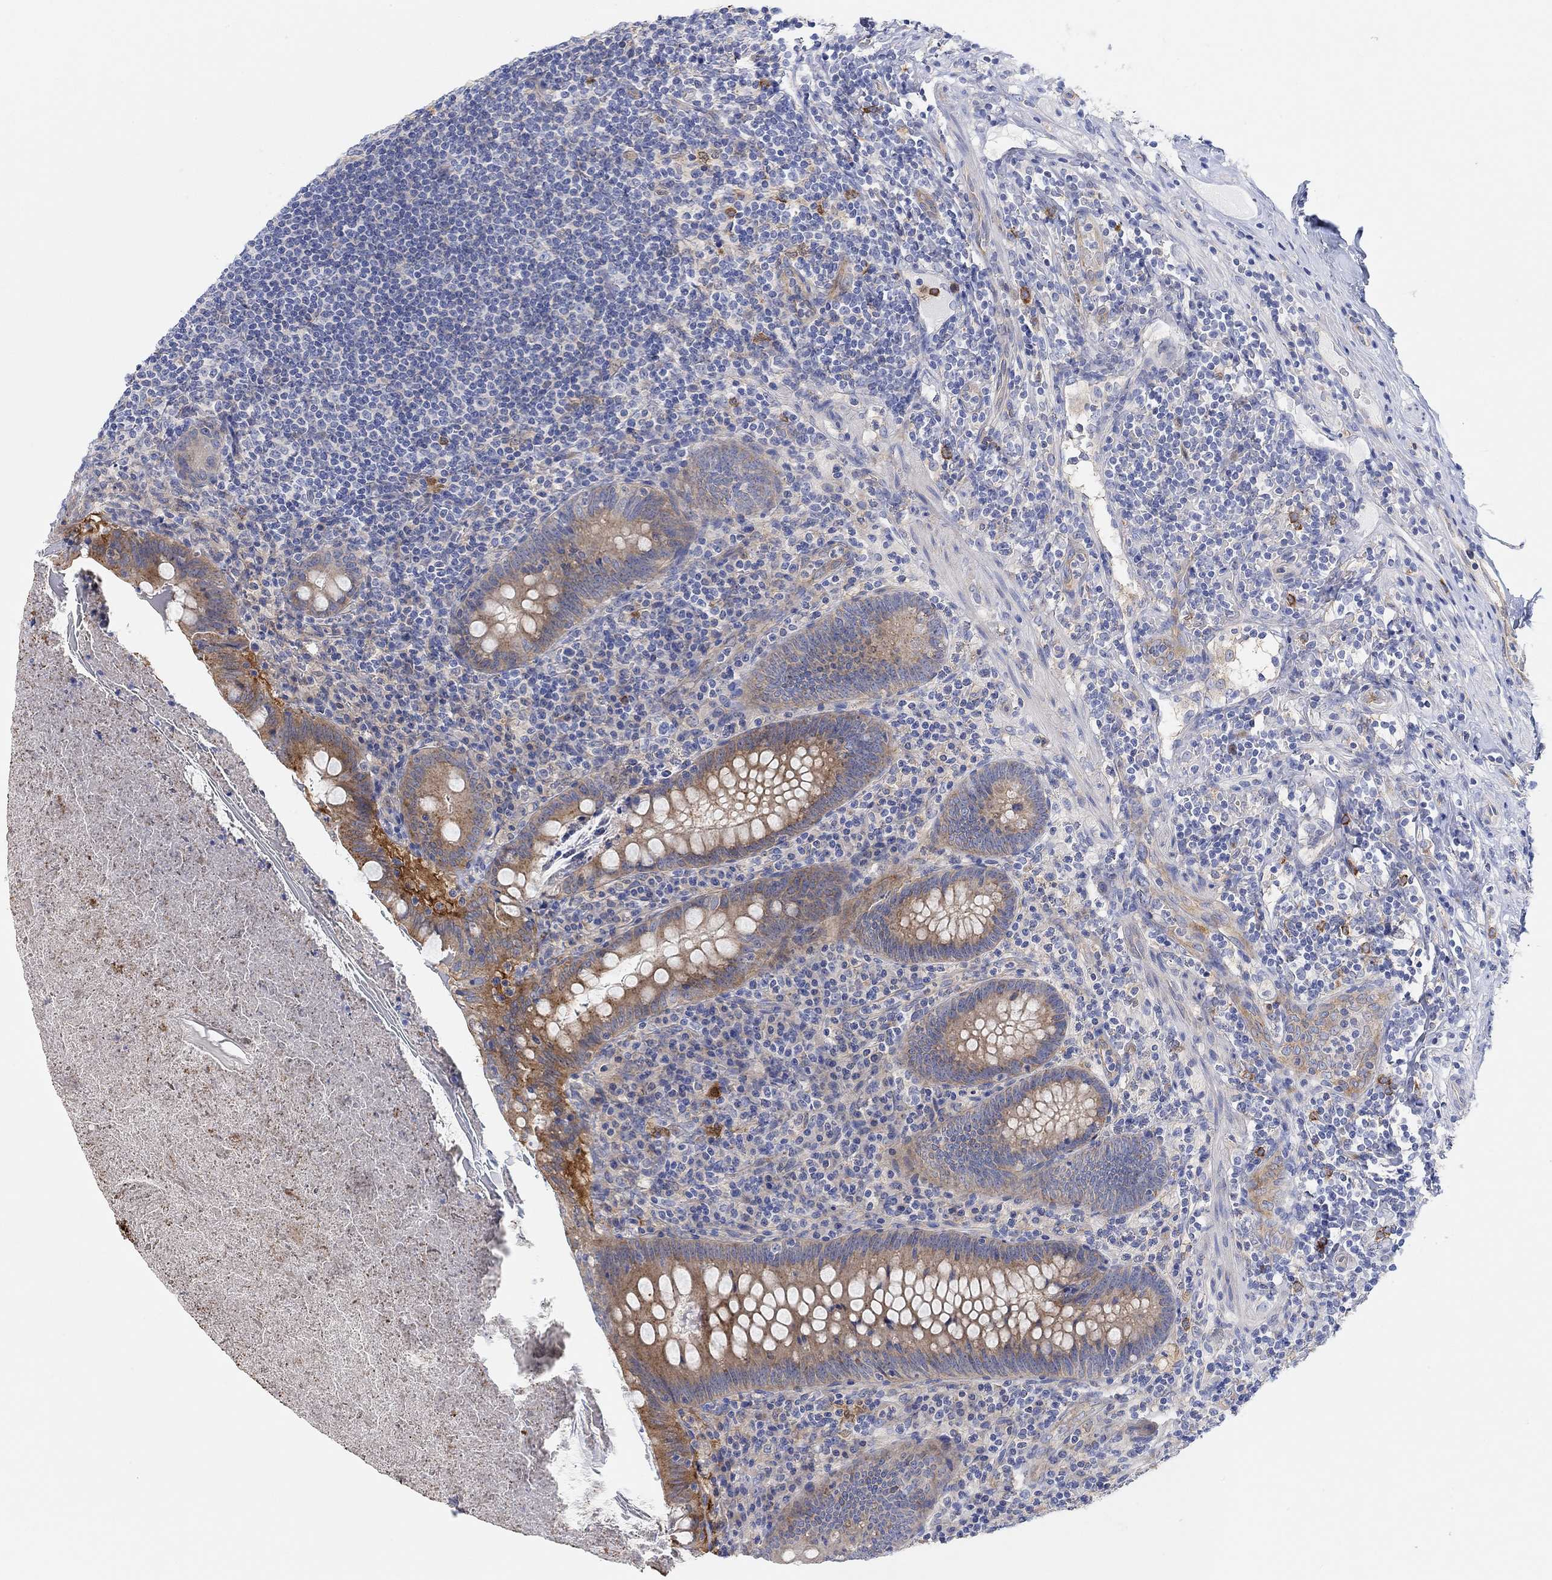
{"staining": {"intensity": "strong", "quantity": "<25%", "location": "cytoplasmic/membranous"}, "tissue": "appendix", "cell_type": "Glandular cells", "image_type": "normal", "snomed": [{"axis": "morphology", "description": "Normal tissue, NOS"}, {"axis": "topography", "description": "Appendix"}], "caption": "Appendix stained with a brown dye reveals strong cytoplasmic/membranous positive positivity in approximately <25% of glandular cells.", "gene": "RGS1", "patient": {"sex": "male", "age": 47}}